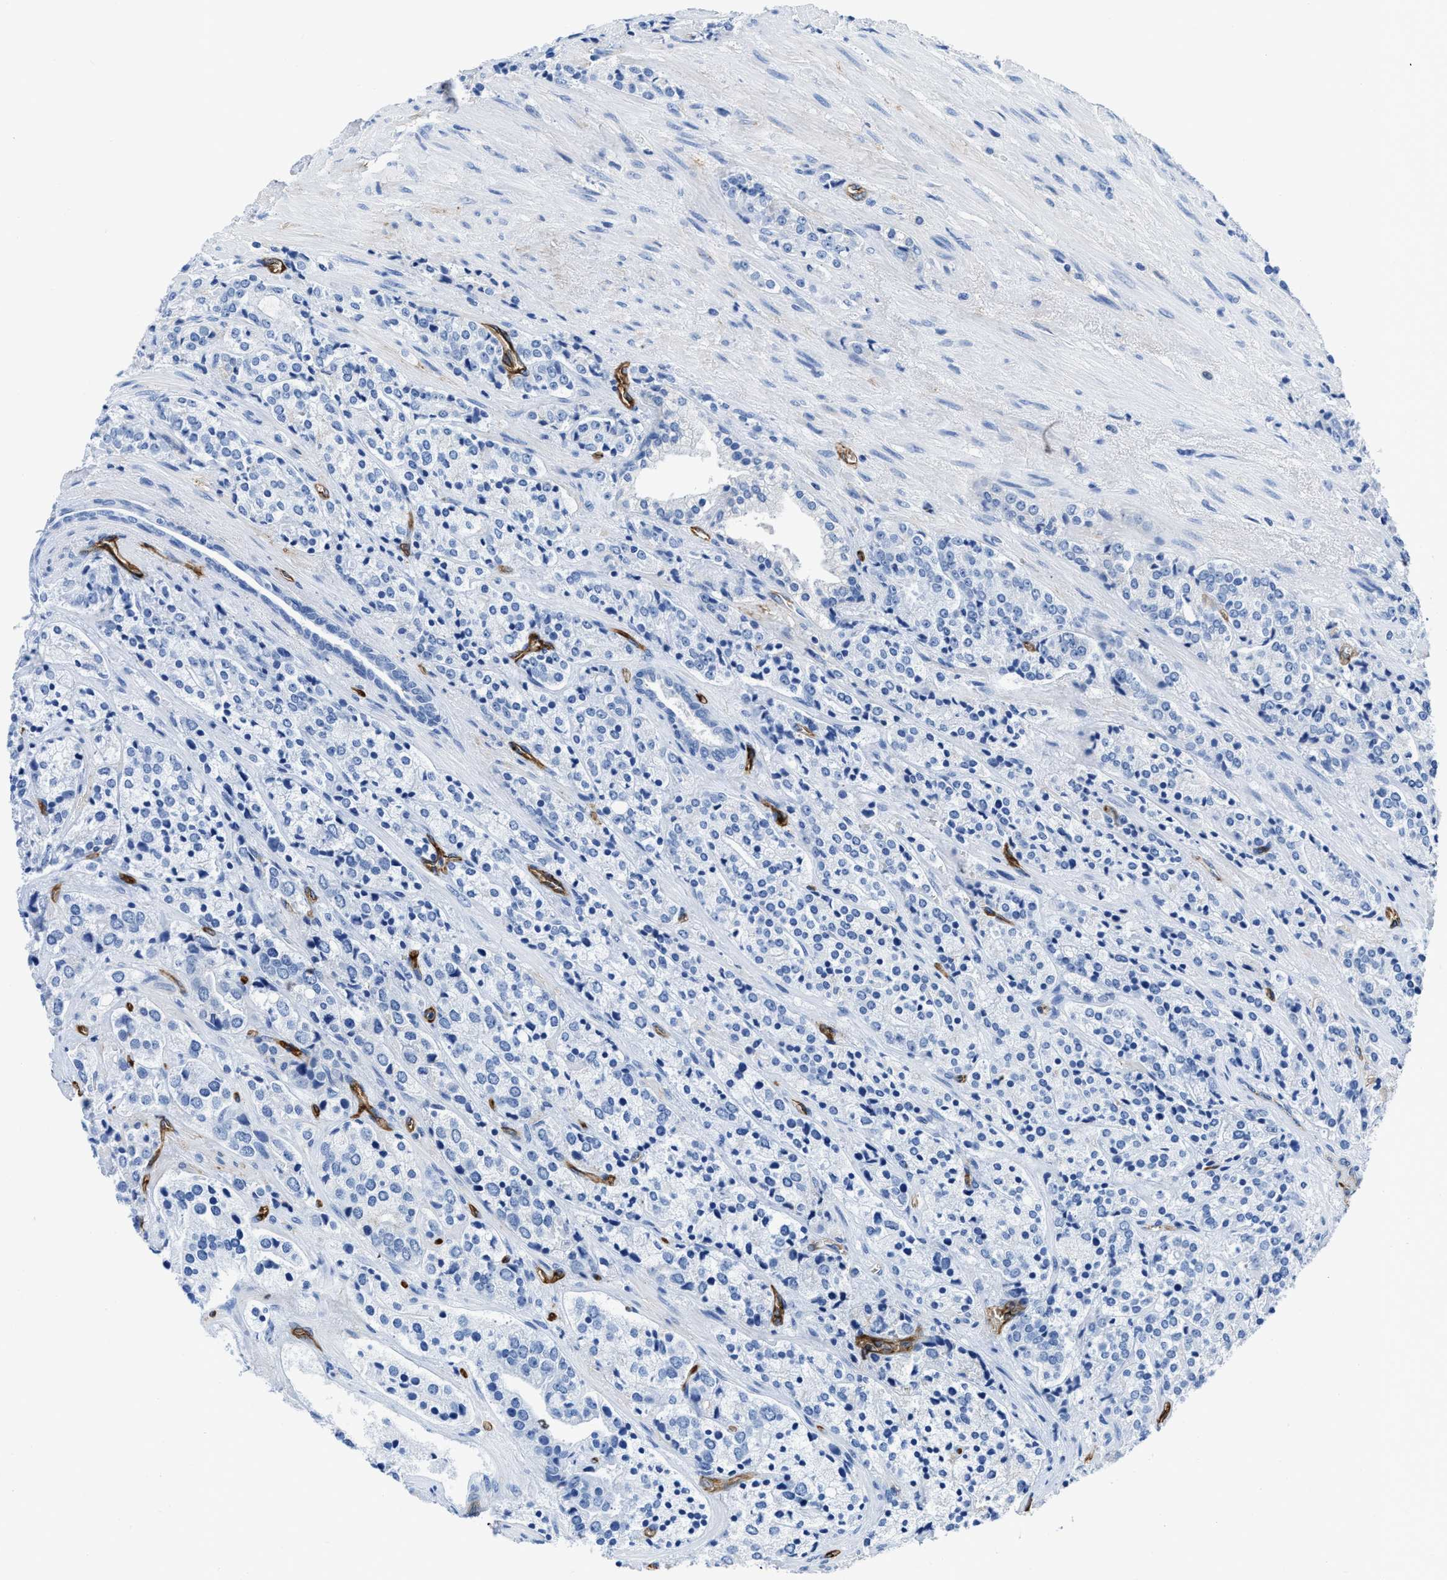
{"staining": {"intensity": "negative", "quantity": "none", "location": "none"}, "tissue": "prostate cancer", "cell_type": "Tumor cells", "image_type": "cancer", "snomed": [{"axis": "morphology", "description": "Adenocarcinoma, High grade"}, {"axis": "topography", "description": "Prostate"}], "caption": "This is an IHC photomicrograph of human prostate cancer. There is no positivity in tumor cells.", "gene": "AQP1", "patient": {"sex": "male", "age": 71}}